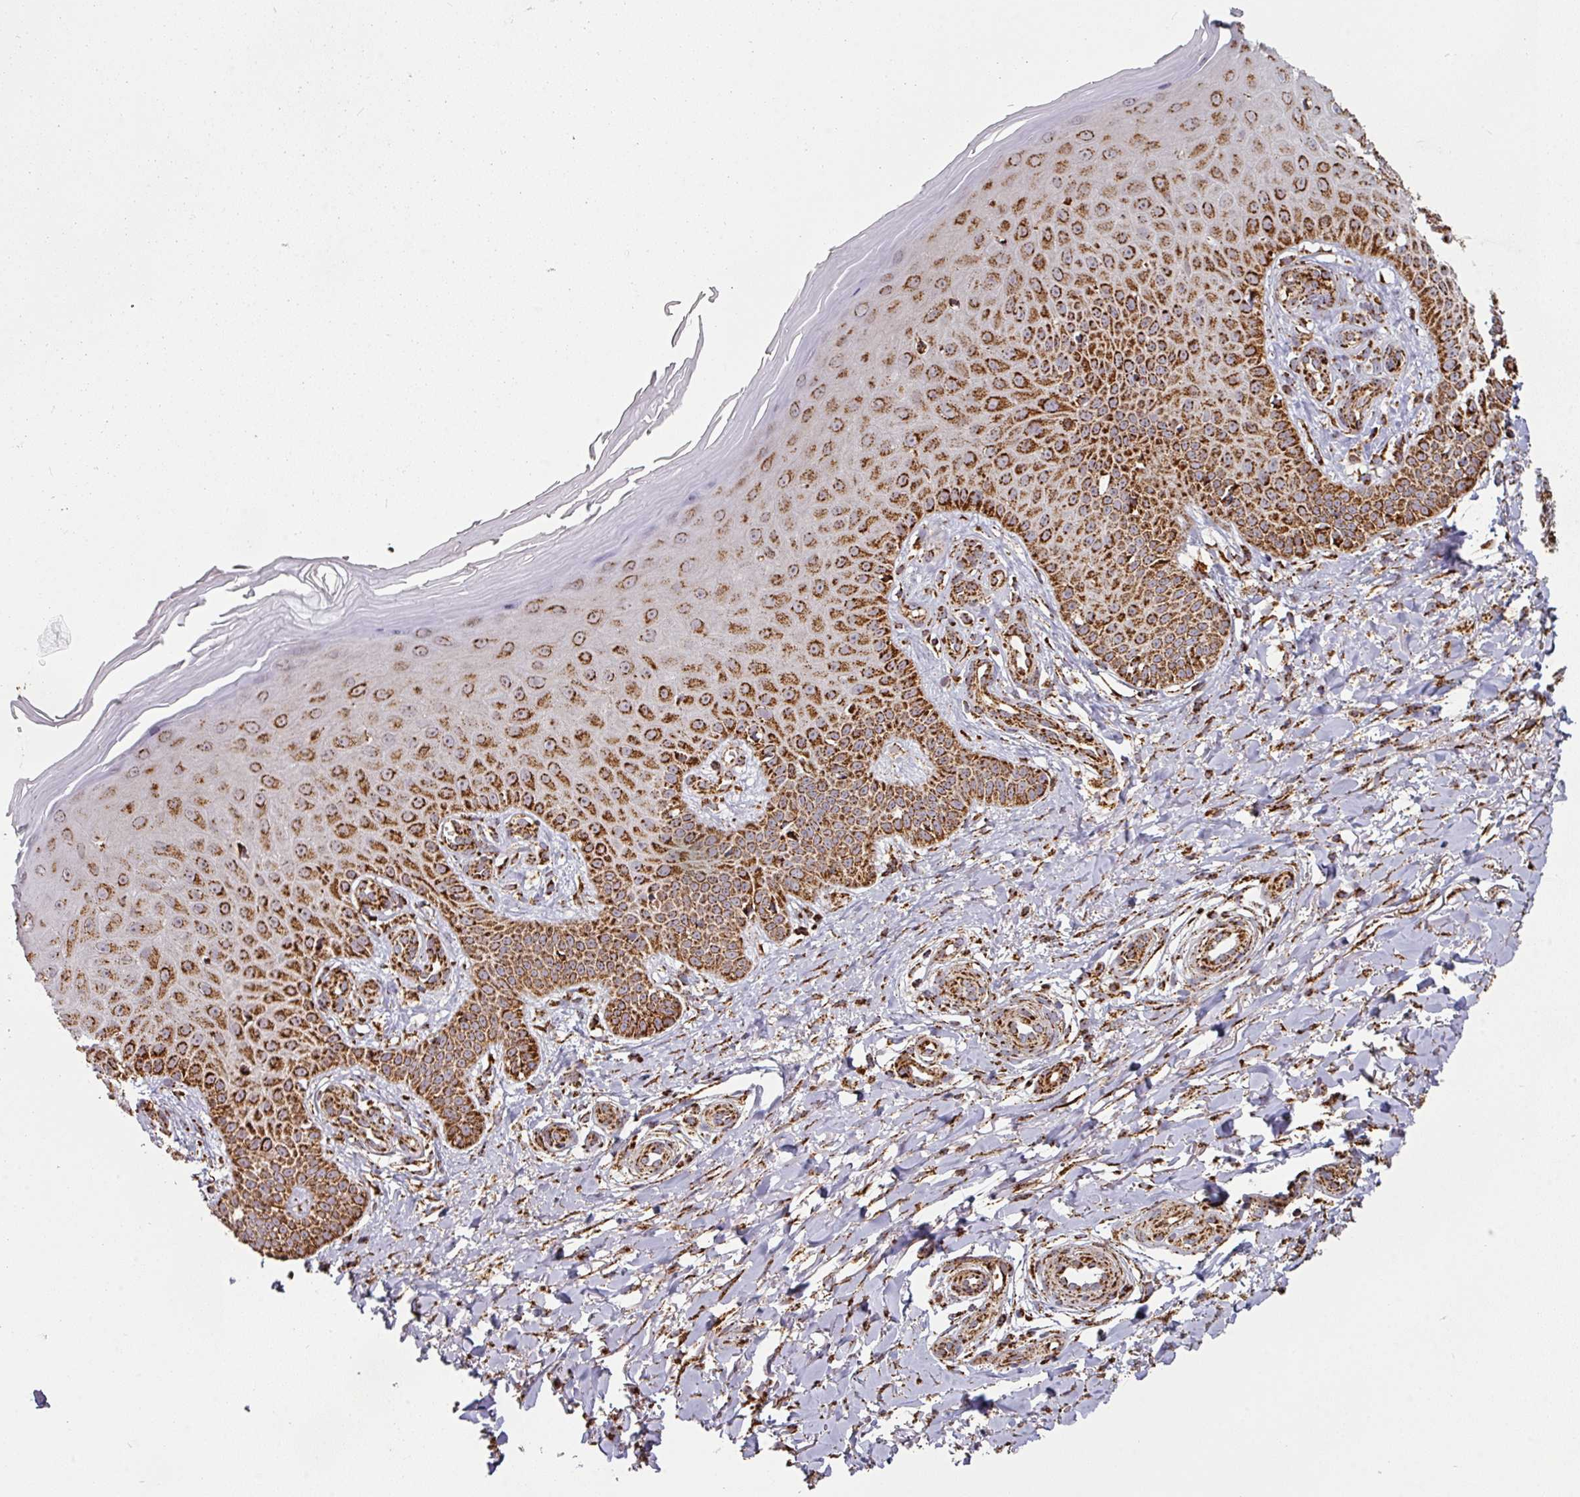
{"staining": {"intensity": "strong", "quantity": ">75%", "location": "cytoplasmic/membranous"}, "tissue": "skin", "cell_type": "Fibroblasts", "image_type": "normal", "snomed": [{"axis": "morphology", "description": "Normal tissue, NOS"}, {"axis": "topography", "description": "Skin"}], "caption": "This histopathology image displays immunohistochemistry staining of benign skin, with high strong cytoplasmic/membranous staining in approximately >75% of fibroblasts.", "gene": "TRAP1", "patient": {"sex": "male", "age": 81}}